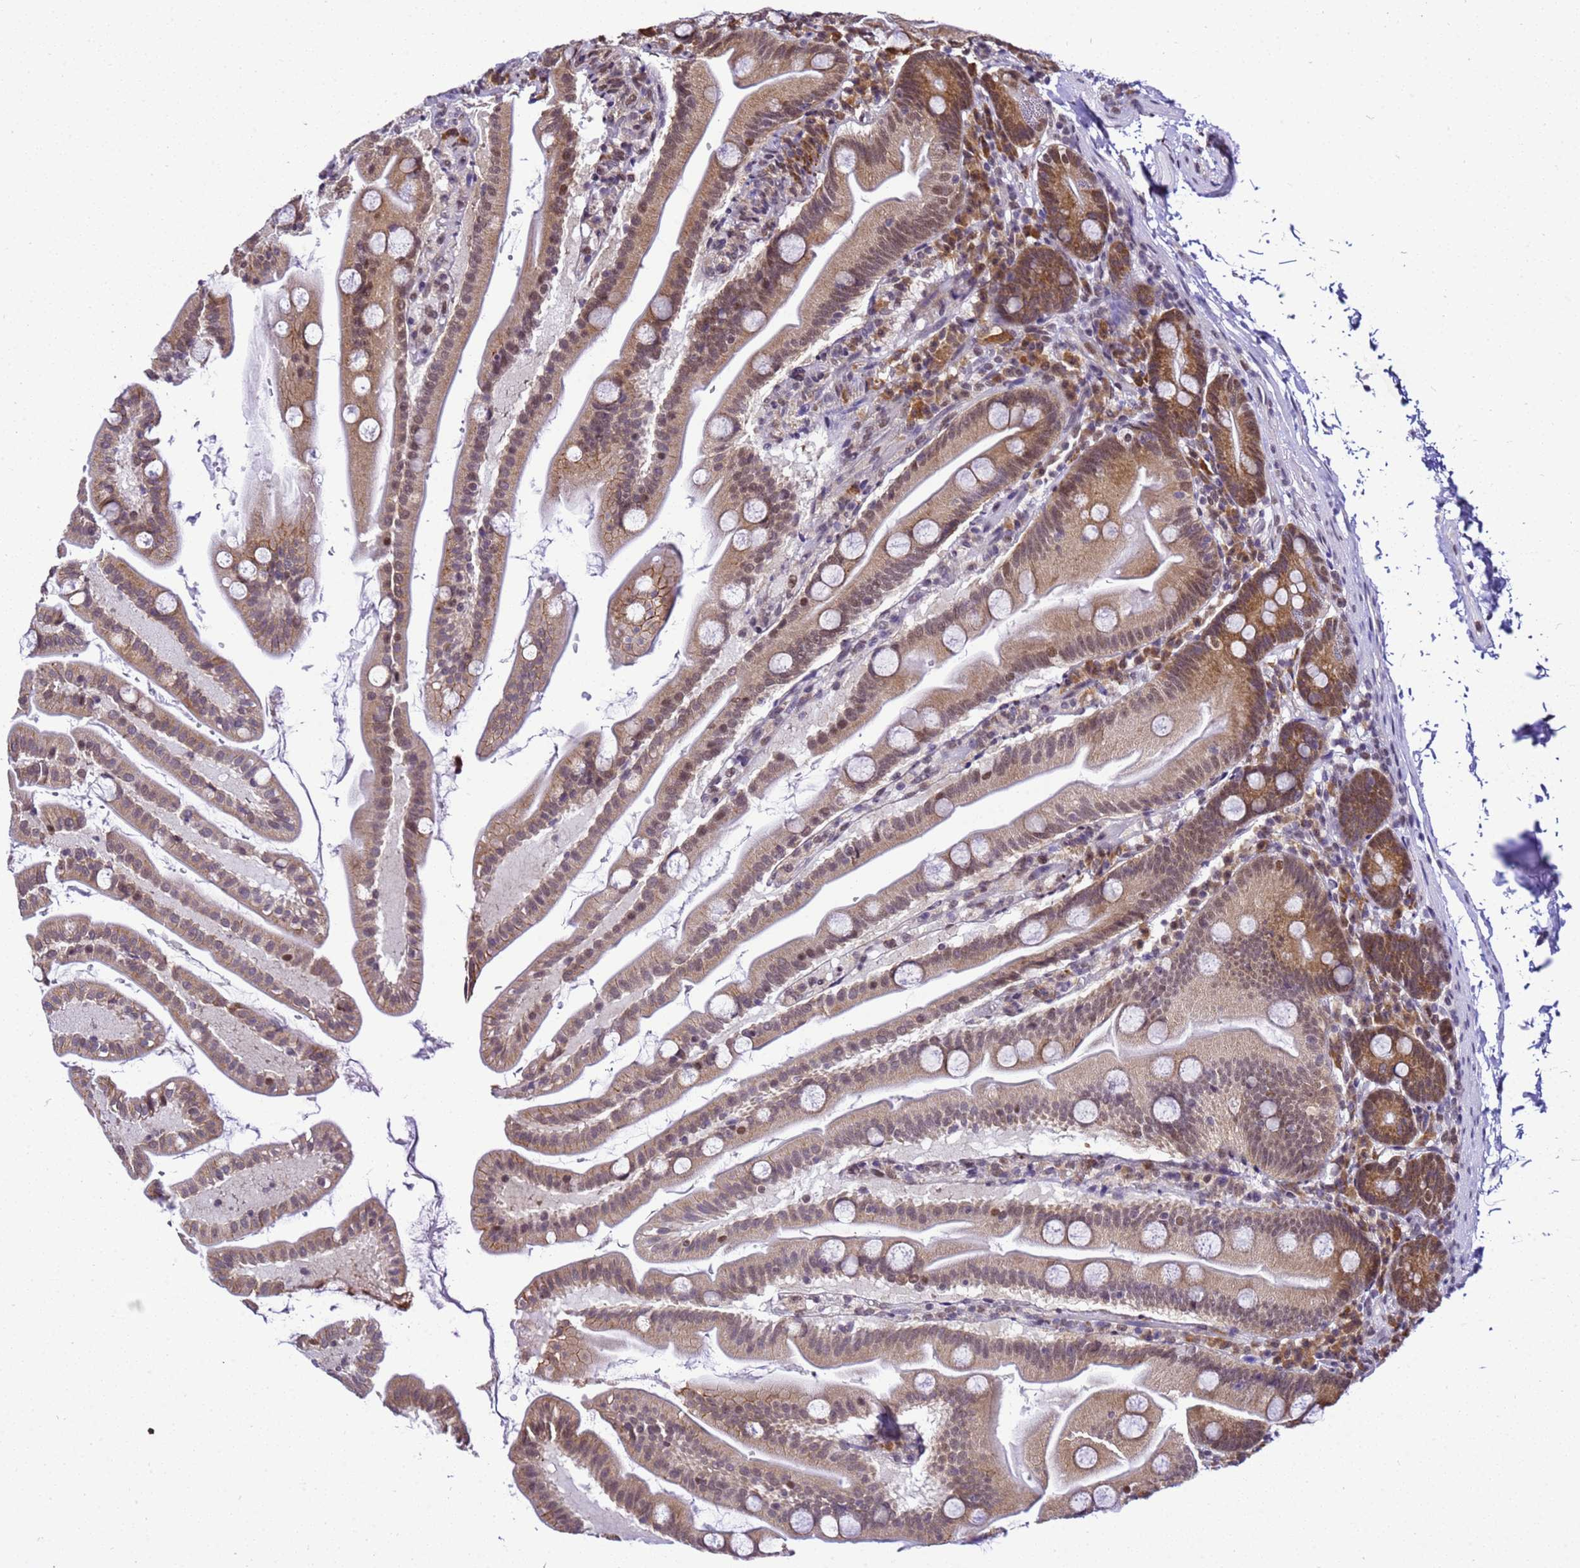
{"staining": {"intensity": "moderate", "quantity": ">75%", "location": "cytoplasmic/membranous,nuclear"}, "tissue": "small intestine", "cell_type": "Glandular cells", "image_type": "normal", "snomed": [{"axis": "morphology", "description": "Normal tissue, NOS"}, {"axis": "topography", "description": "Small intestine"}], "caption": "Brown immunohistochemical staining in benign human small intestine displays moderate cytoplasmic/membranous,nuclear staining in approximately >75% of glandular cells. (brown staining indicates protein expression, while blue staining denotes nuclei).", "gene": "SMN1", "patient": {"sex": "female", "age": 68}}